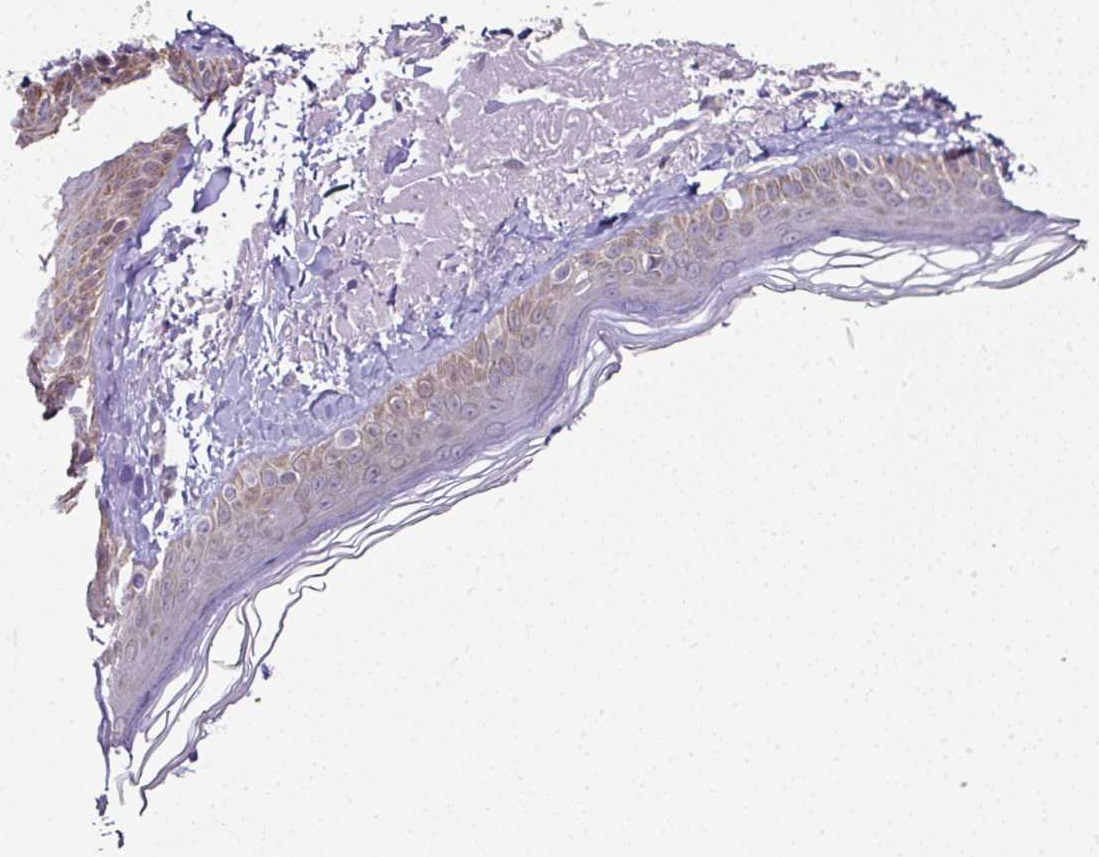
{"staining": {"intensity": "negative", "quantity": "none", "location": "none"}, "tissue": "skin", "cell_type": "Fibroblasts", "image_type": "normal", "snomed": [{"axis": "morphology", "description": "Normal tissue, NOS"}, {"axis": "morphology", "description": "Malignant melanoma, NOS"}, {"axis": "topography", "description": "Skin"}], "caption": "Fibroblasts are negative for protein expression in unremarkable human skin. (IHC, brightfield microscopy, high magnification).", "gene": "ANKRD18A", "patient": {"sex": "male", "age": 80}}